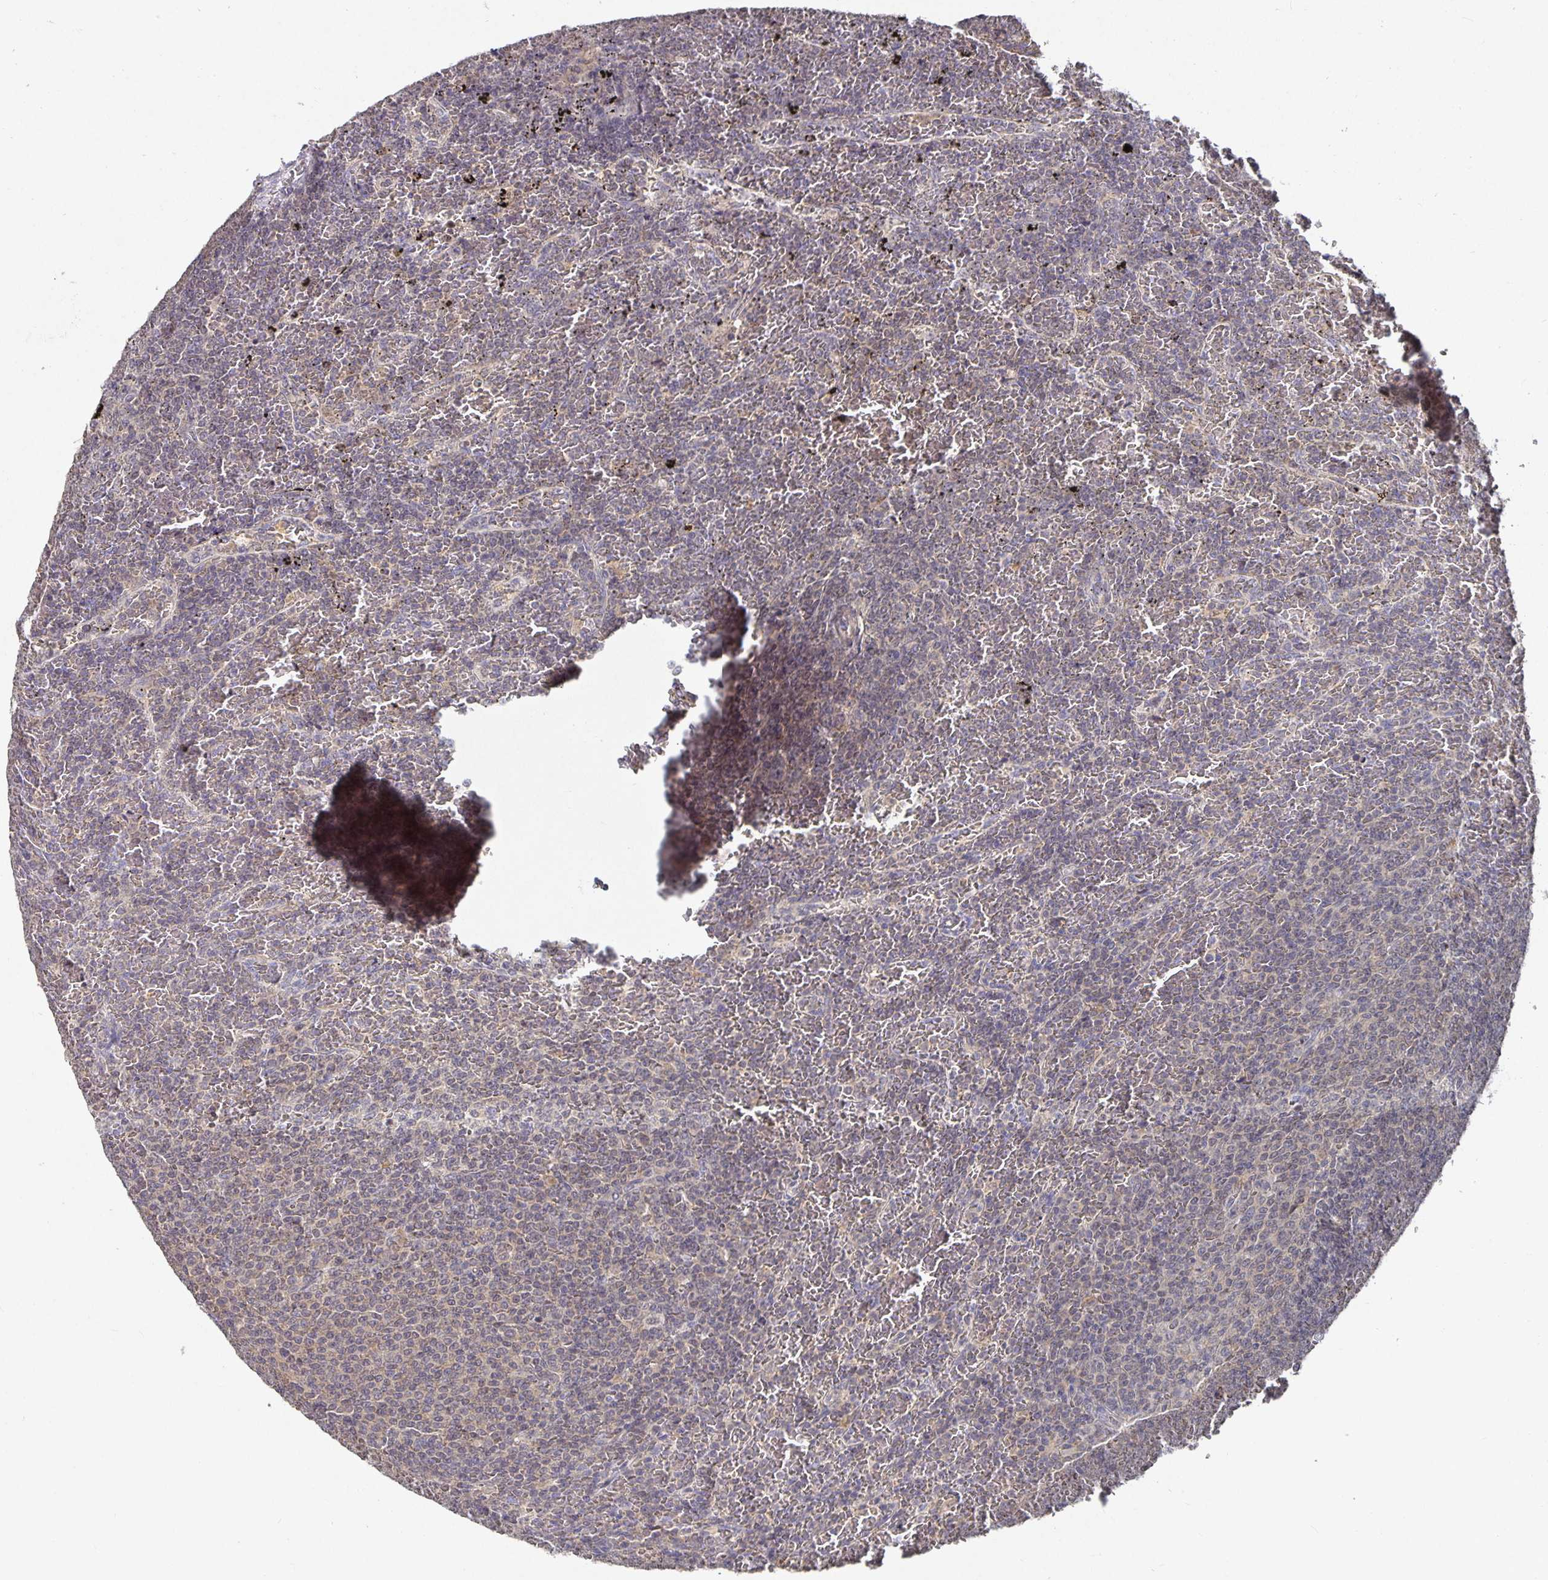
{"staining": {"intensity": "negative", "quantity": "none", "location": "none"}, "tissue": "lymphoma", "cell_type": "Tumor cells", "image_type": "cancer", "snomed": [{"axis": "morphology", "description": "Malignant lymphoma, non-Hodgkin's type, Low grade"}, {"axis": "topography", "description": "Spleen"}], "caption": "This is an immunohistochemistry micrograph of human malignant lymphoma, non-Hodgkin's type (low-grade). There is no staining in tumor cells.", "gene": "HEPN1", "patient": {"sex": "female", "age": 77}}